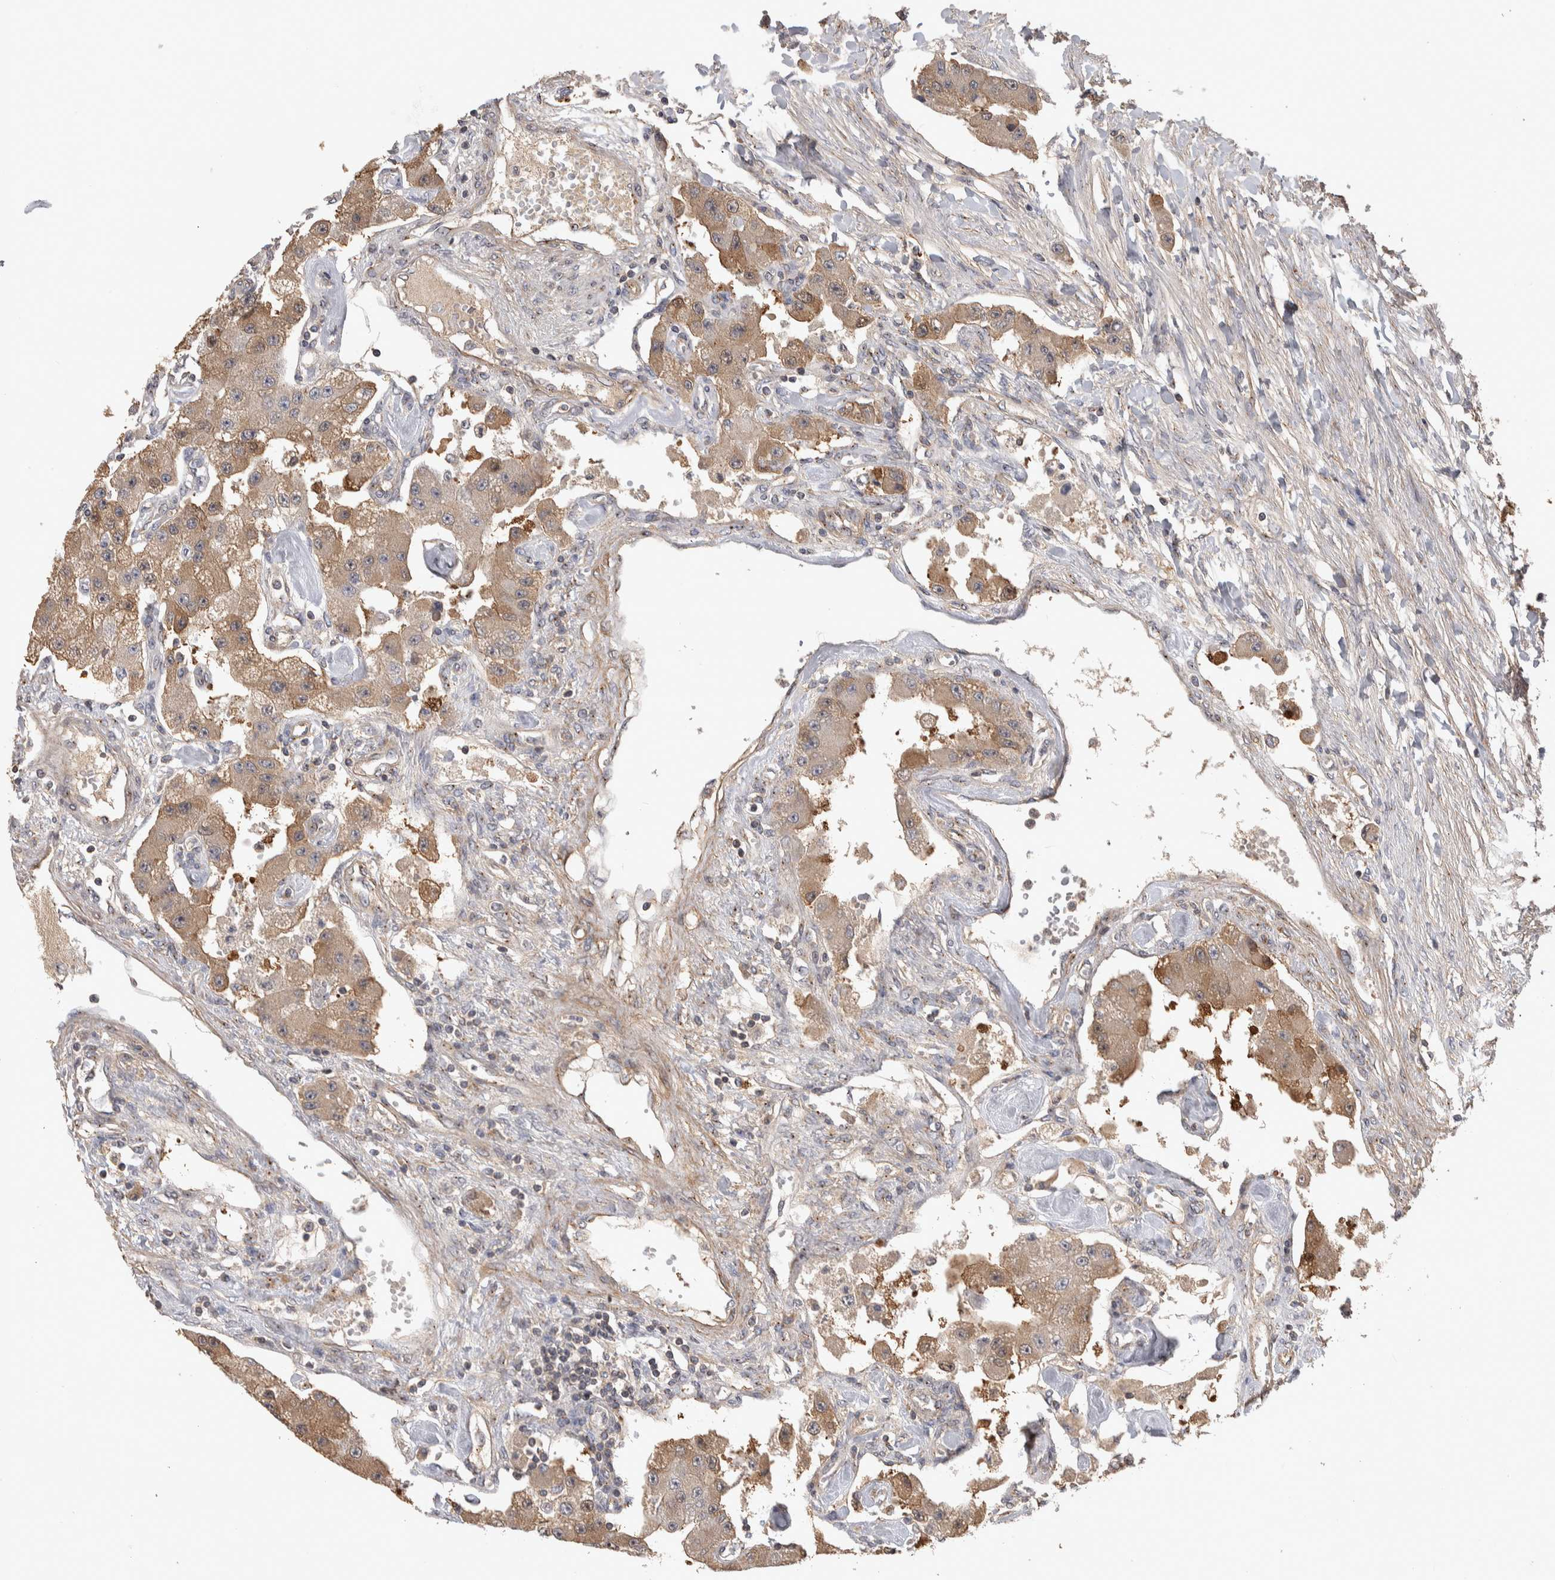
{"staining": {"intensity": "moderate", "quantity": ">75%", "location": "cytoplasmic/membranous"}, "tissue": "carcinoid", "cell_type": "Tumor cells", "image_type": "cancer", "snomed": [{"axis": "morphology", "description": "Carcinoid, malignant, NOS"}, {"axis": "topography", "description": "Pancreas"}], "caption": "This photomicrograph exhibits carcinoid stained with IHC to label a protein in brown. The cytoplasmic/membranous of tumor cells show moderate positivity for the protein. Nuclei are counter-stained blue.", "gene": "IFRD1", "patient": {"sex": "male", "age": 41}}